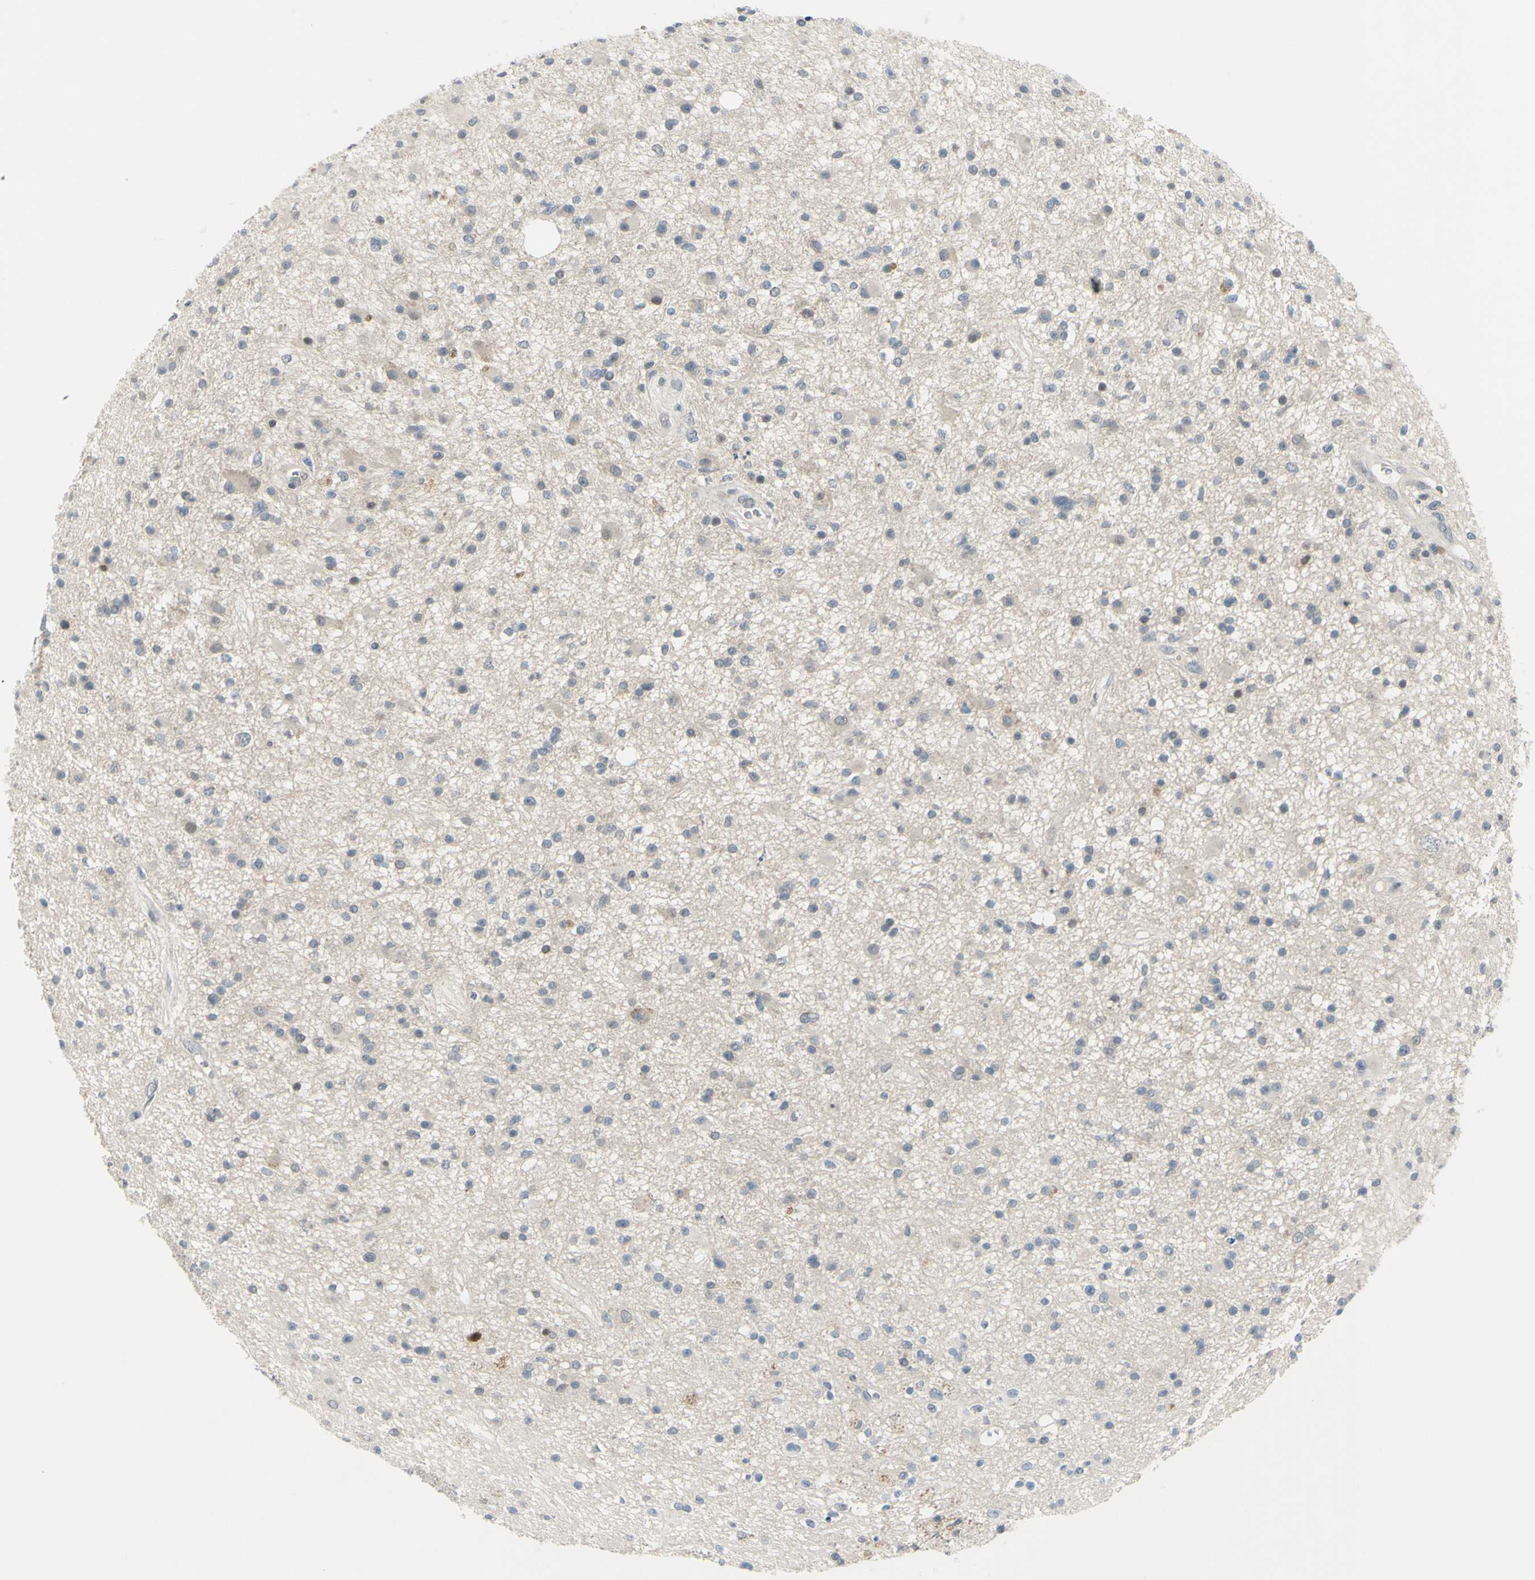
{"staining": {"intensity": "negative", "quantity": "none", "location": "none"}, "tissue": "glioma", "cell_type": "Tumor cells", "image_type": "cancer", "snomed": [{"axis": "morphology", "description": "Glioma, malignant, High grade"}, {"axis": "topography", "description": "Brain"}], "caption": "Tumor cells are negative for protein expression in human malignant glioma (high-grade).", "gene": "ETNK1", "patient": {"sex": "male", "age": 33}}